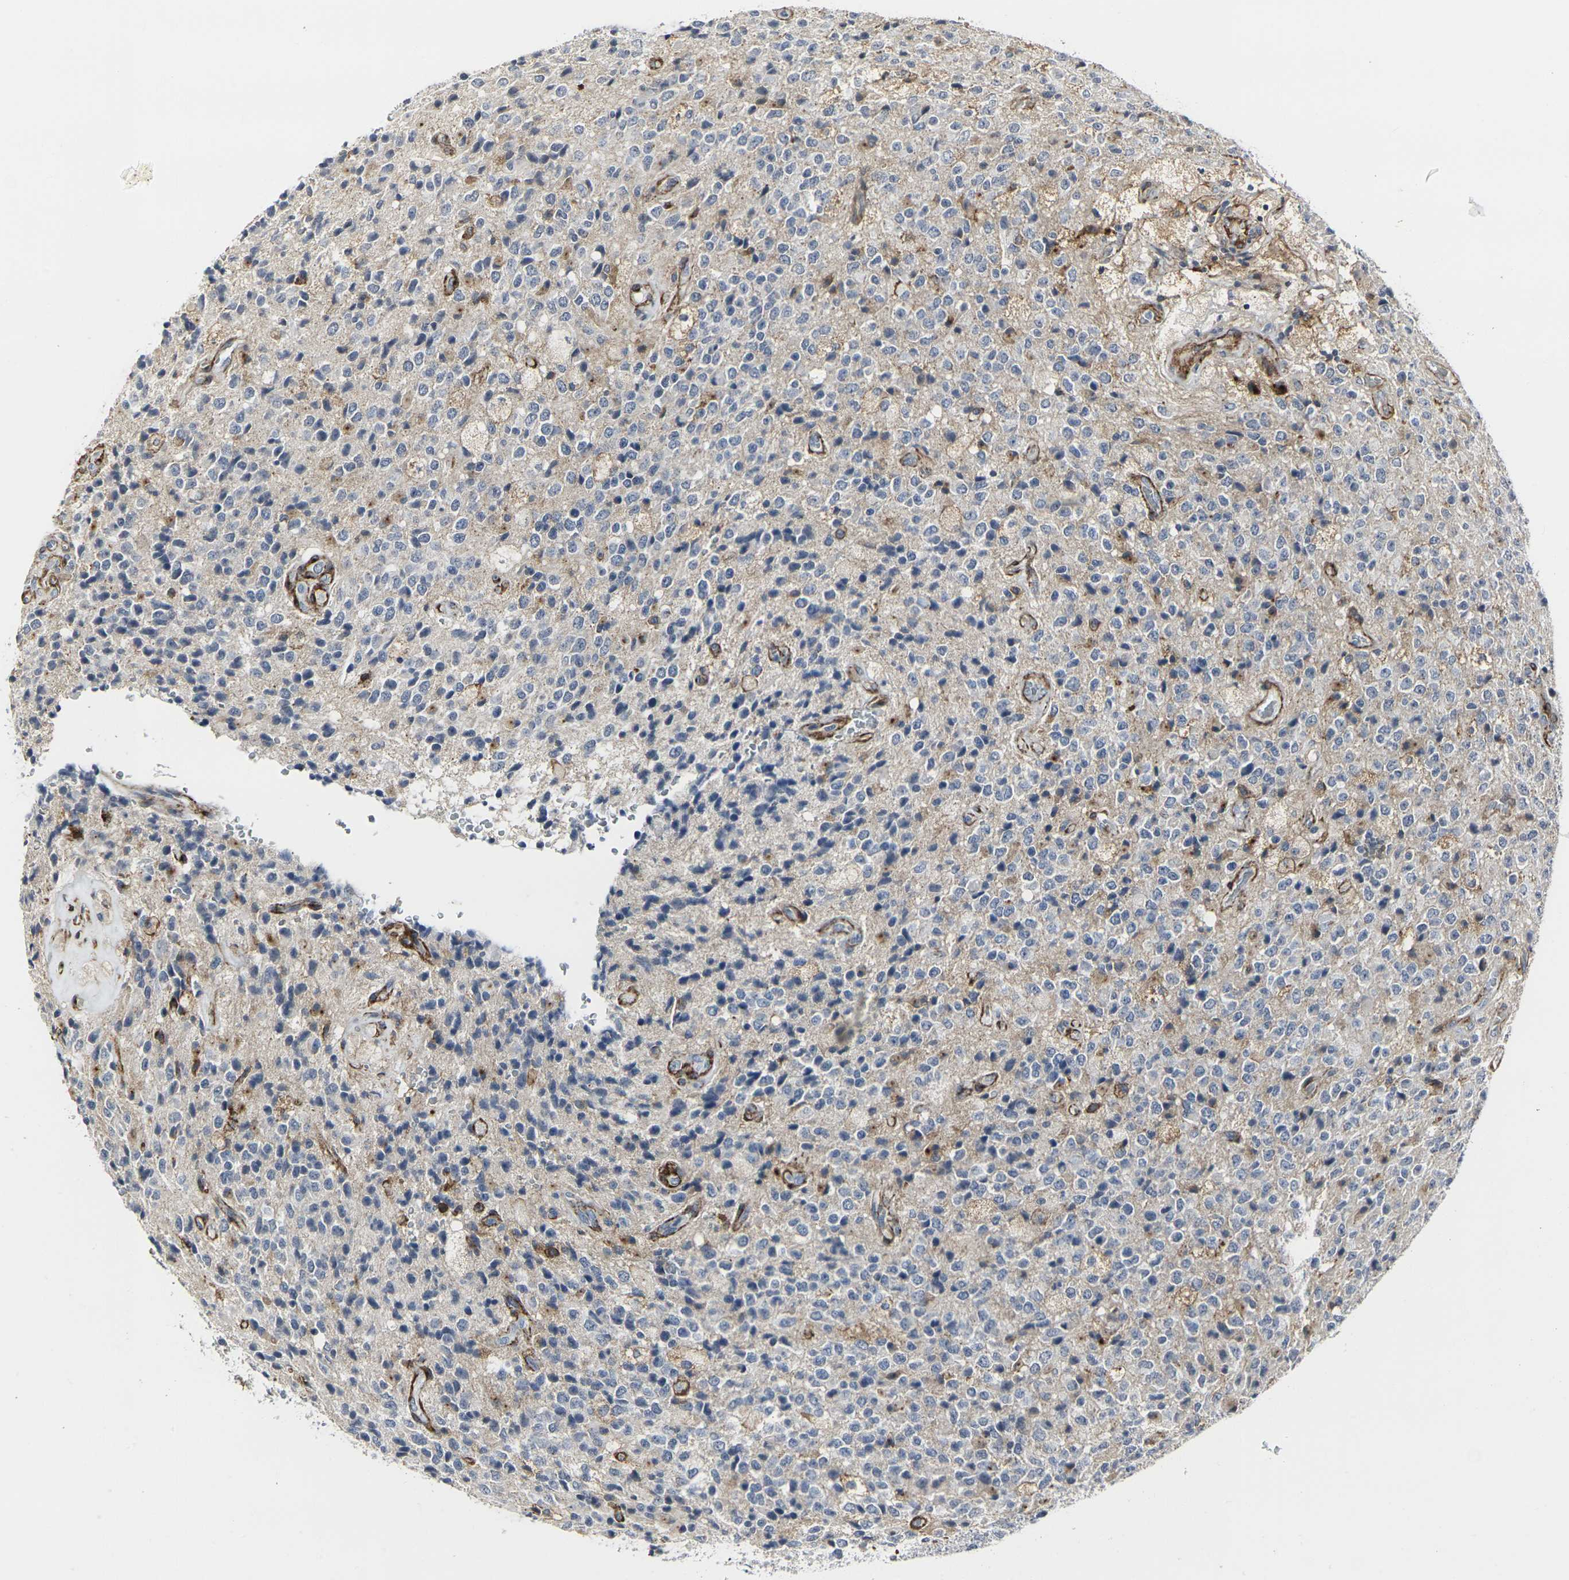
{"staining": {"intensity": "moderate", "quantity": "<25%", "location": "cytoplasmic/membranous"}, "tissue": "glioma", "cell_type": "Tumor cells", "image_type": "cancer", "snomed": [{"axis": "morphology", "description": "Glioma, malignant, High grade"}, {"axis": "topography", "description": "pancreas cauda"}], "caption": "Human glioma stained for a protein (brown) shows moderate cytoplasmic/membranous positive staining in about <25% of tumor cells.", "gene": "MYOF", "patient": {"sex": "male", "age": 60}}